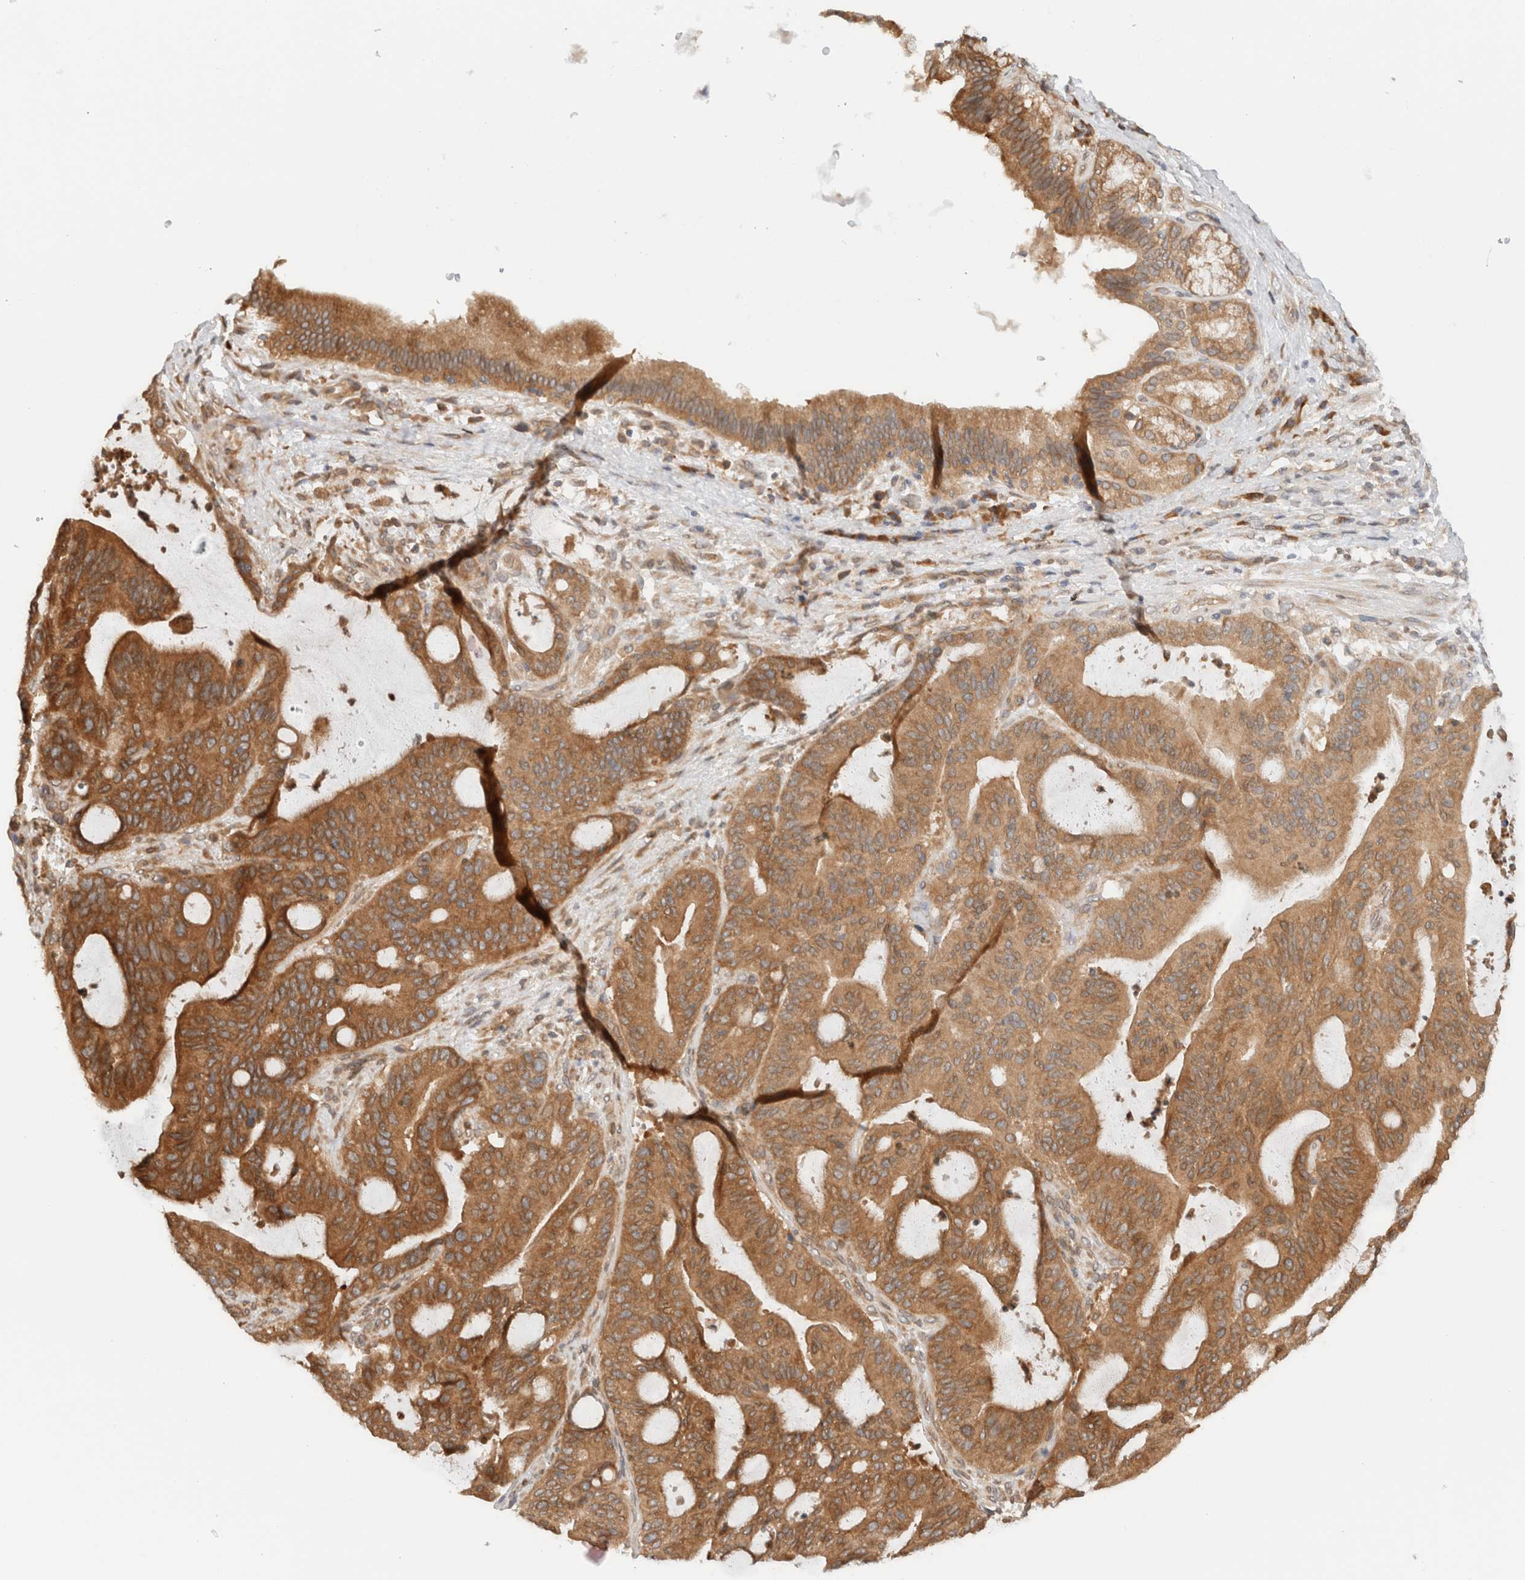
{"staining": {"intensity": "moderate", "quantity": ">75%", "location": "cytoplasmic/membranous"}, "tissue": "liver cancer", "cell_type": "Tumor cells", "image_type": "cancer", "snomed": [{"axis": "morphology", "description": "Normal tissue, NOS"}, {"axis": "morphology", "description": "Cholangiocarcinoma"}, {"axis": "topography", "description": "Liver"}, {"axis": "topography", "description": "Peripheral nerve tissue"}], "caption": "Liver cancer (cholangiocarcinoma) stained for a protein (brown) reveals moderate cytoplasmic/membranous positive expression in about >75% of tumor cells.", "gene": "ARFGEF2", "patient": {"sex": "female", "age": 73}}